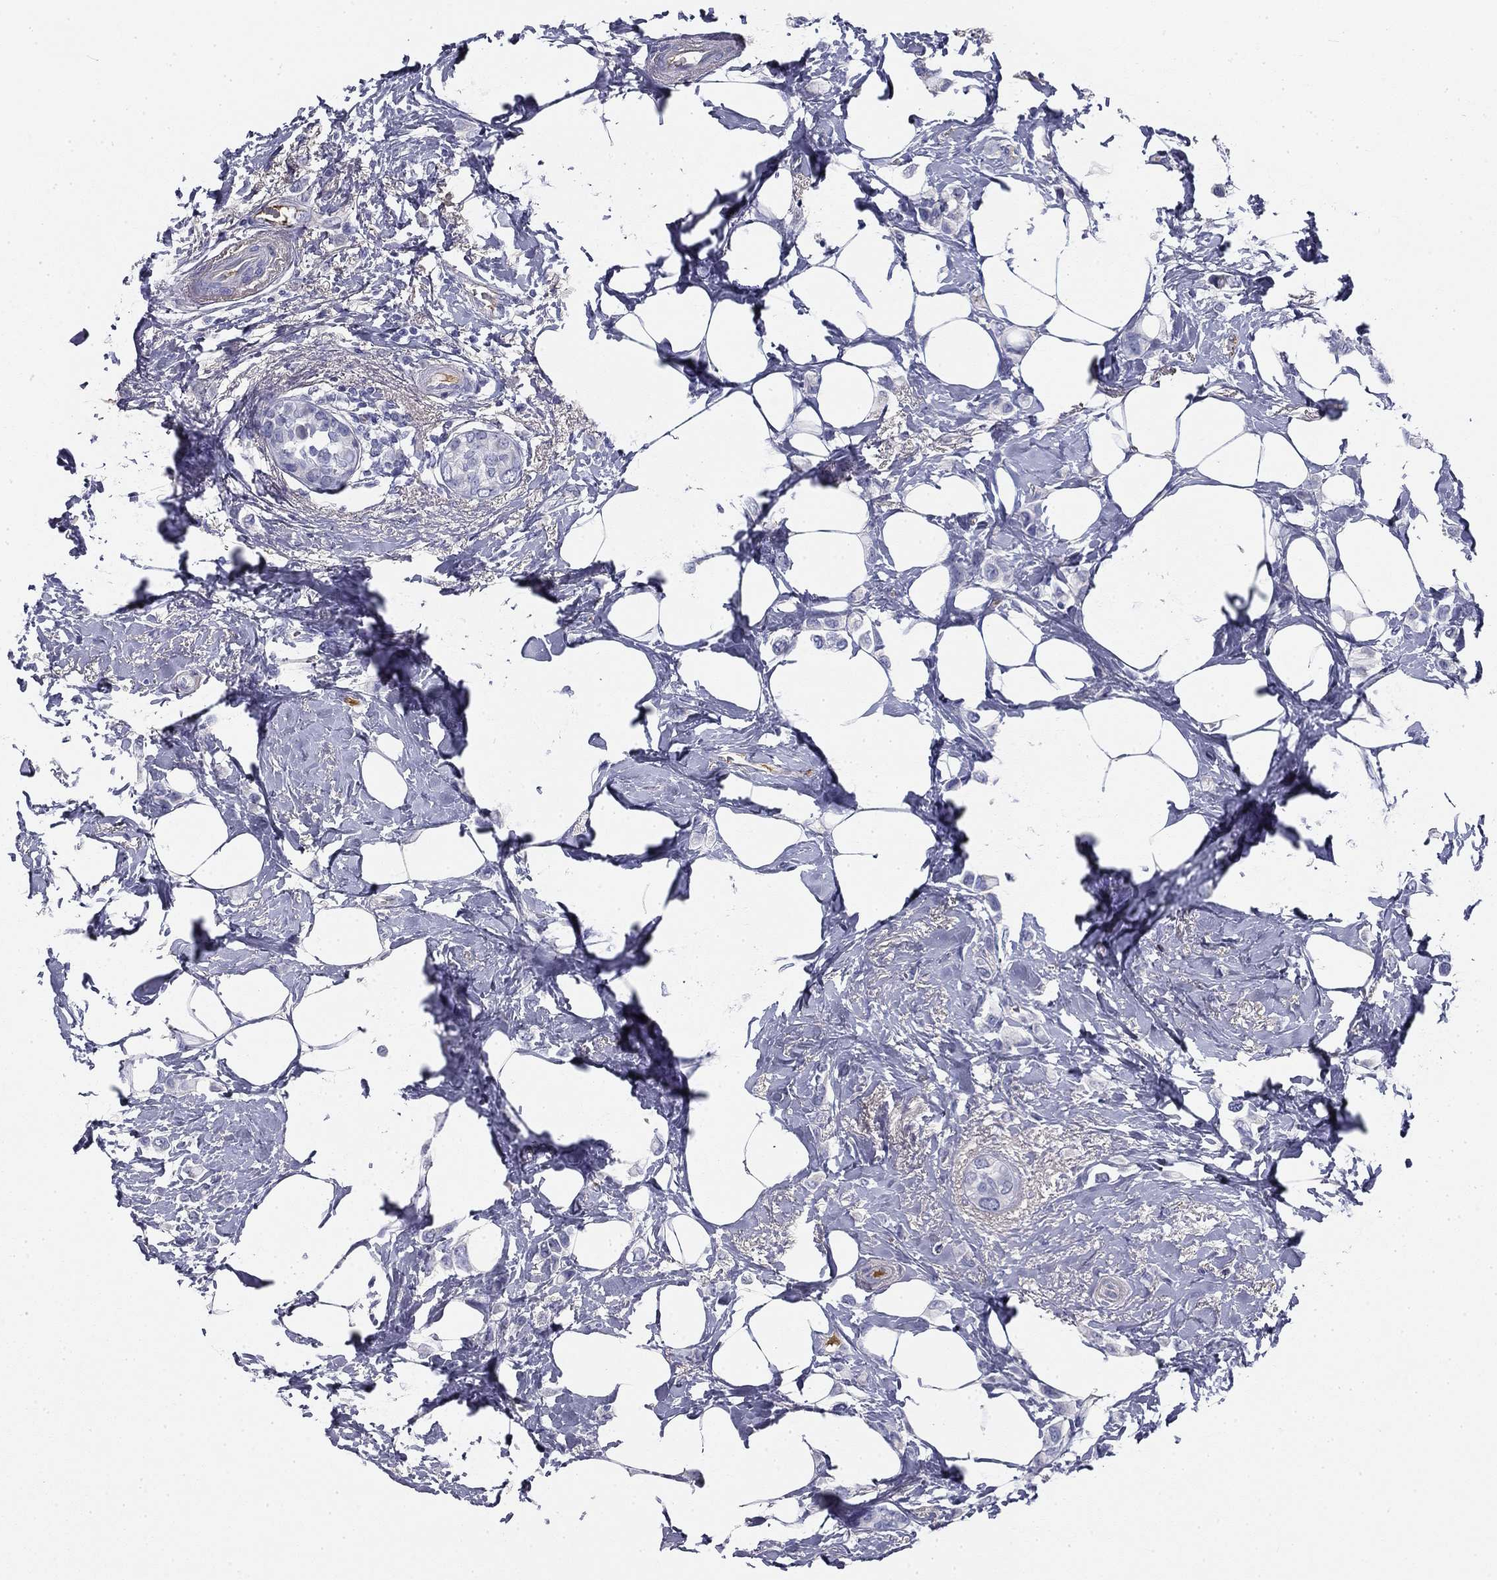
{"staining": {"intensity": "negative", "quantity": "none", "location": "none"}, "tissue": "breast cancer", "cell_type": "Tumor cells", "image_type": "cancer", "snomed": [{"axis": "morphology", "description": "Lobular carcinoma"}, {"axis": "topography", "description": "Breast"}], "caption": "Tumor cells are negative for protein expression in human lobular carcinoma (breast).", "gene": "CPLX4", "patient": {"sex": "female", "age": 66}}